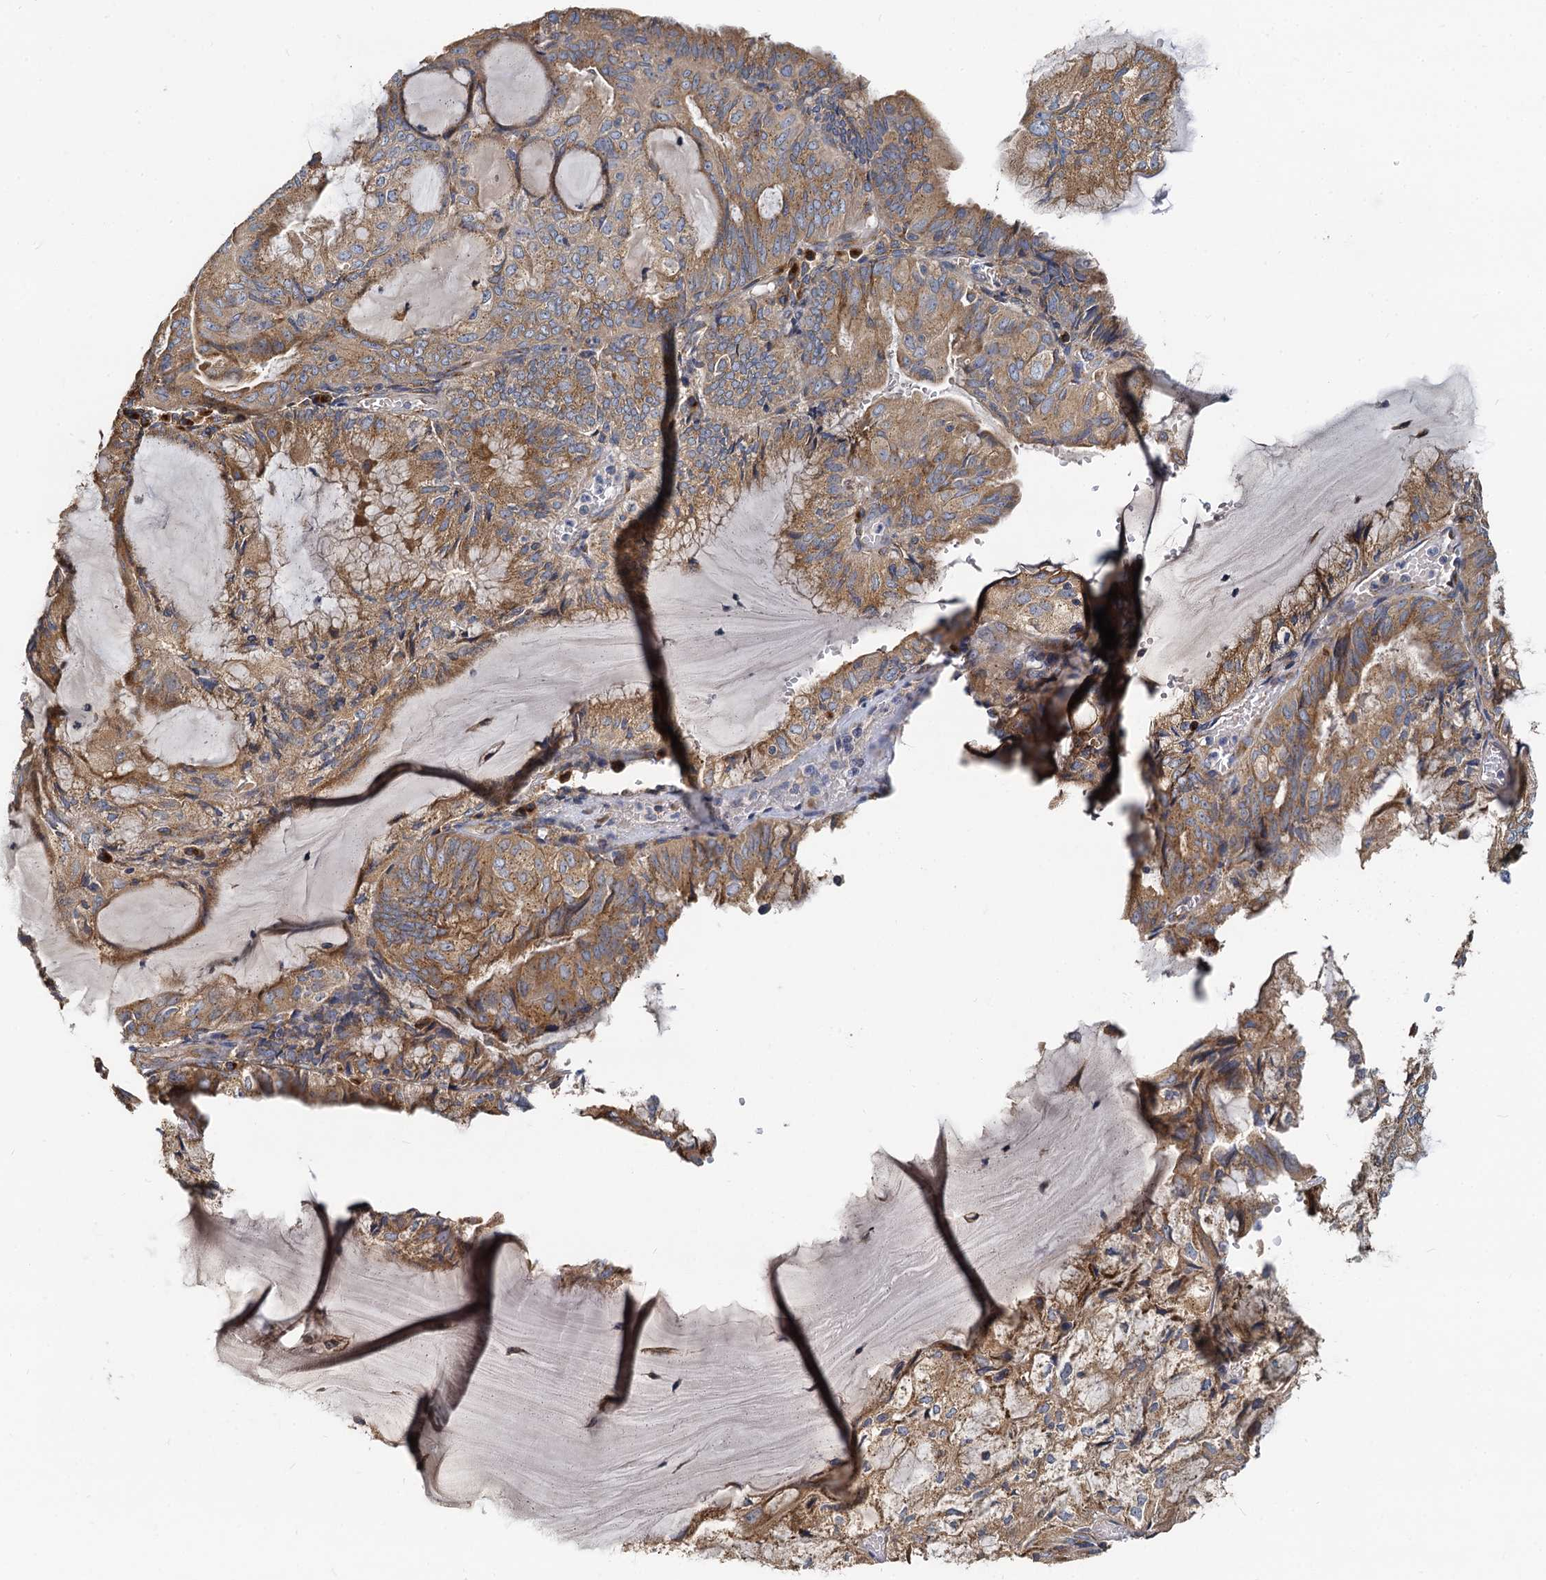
{"staining": {"intensity": "moderate", "quantity": ">75%", "location": "cytoplasmic/membranous"}, "tissue": "endometrial cancer", "cell_type": "Tumor cells", "image_type": "cancer", "snomed": [{"axis": "morphology", "description": "Adenocarcinoma, NOS"}, {"axis": "topography", "description": "Endometrium"}], "caption": "Tumor cells display medium levels of moderate cytoplasmic/membranous staining in about >75% of cells in endometrial cancer.", "gene": "NKAPD1", "patient": {"sex": "female", "age": 81}}